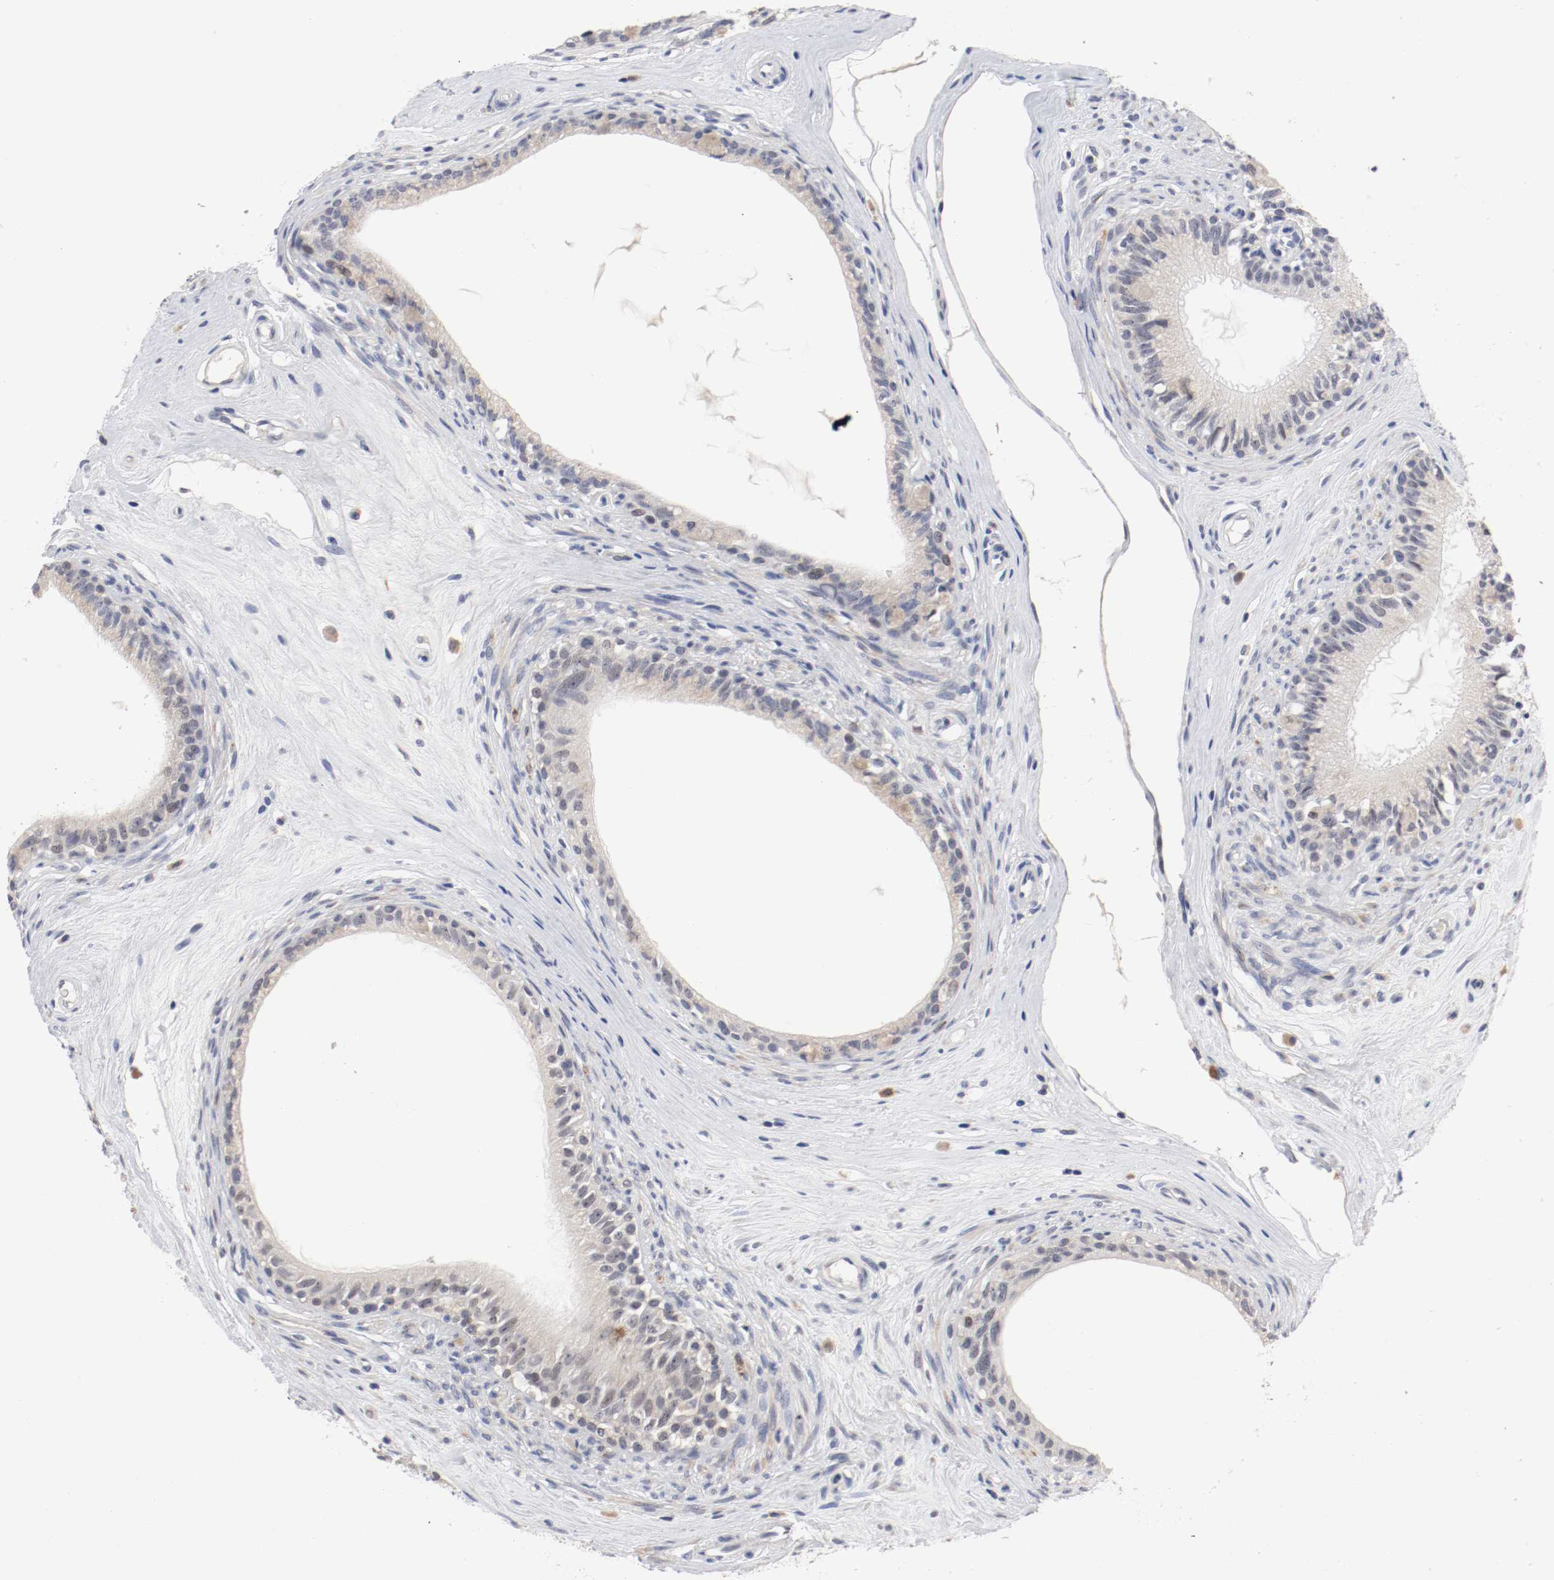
{"staining": {"intensity": "negative", "quantity": "none", "location": "none"}, "tissue": "epididymis", "cell_type": "Glandular cells", "image_type": "normal", "snomed": [{"axis": "morphology", "description": "Normal tissue, NOS"}, {"axis": "morphology", "description": "Inflammation, NOS"}, {"axis": "topography", "description": "Epididymis"}], "caption": "Immunohistochemistry (IHC) of normal epididymis shows no positivity in glandular cells.", "gene": "ANKLE2", "patient": {"sex": "male", "age": 84}}